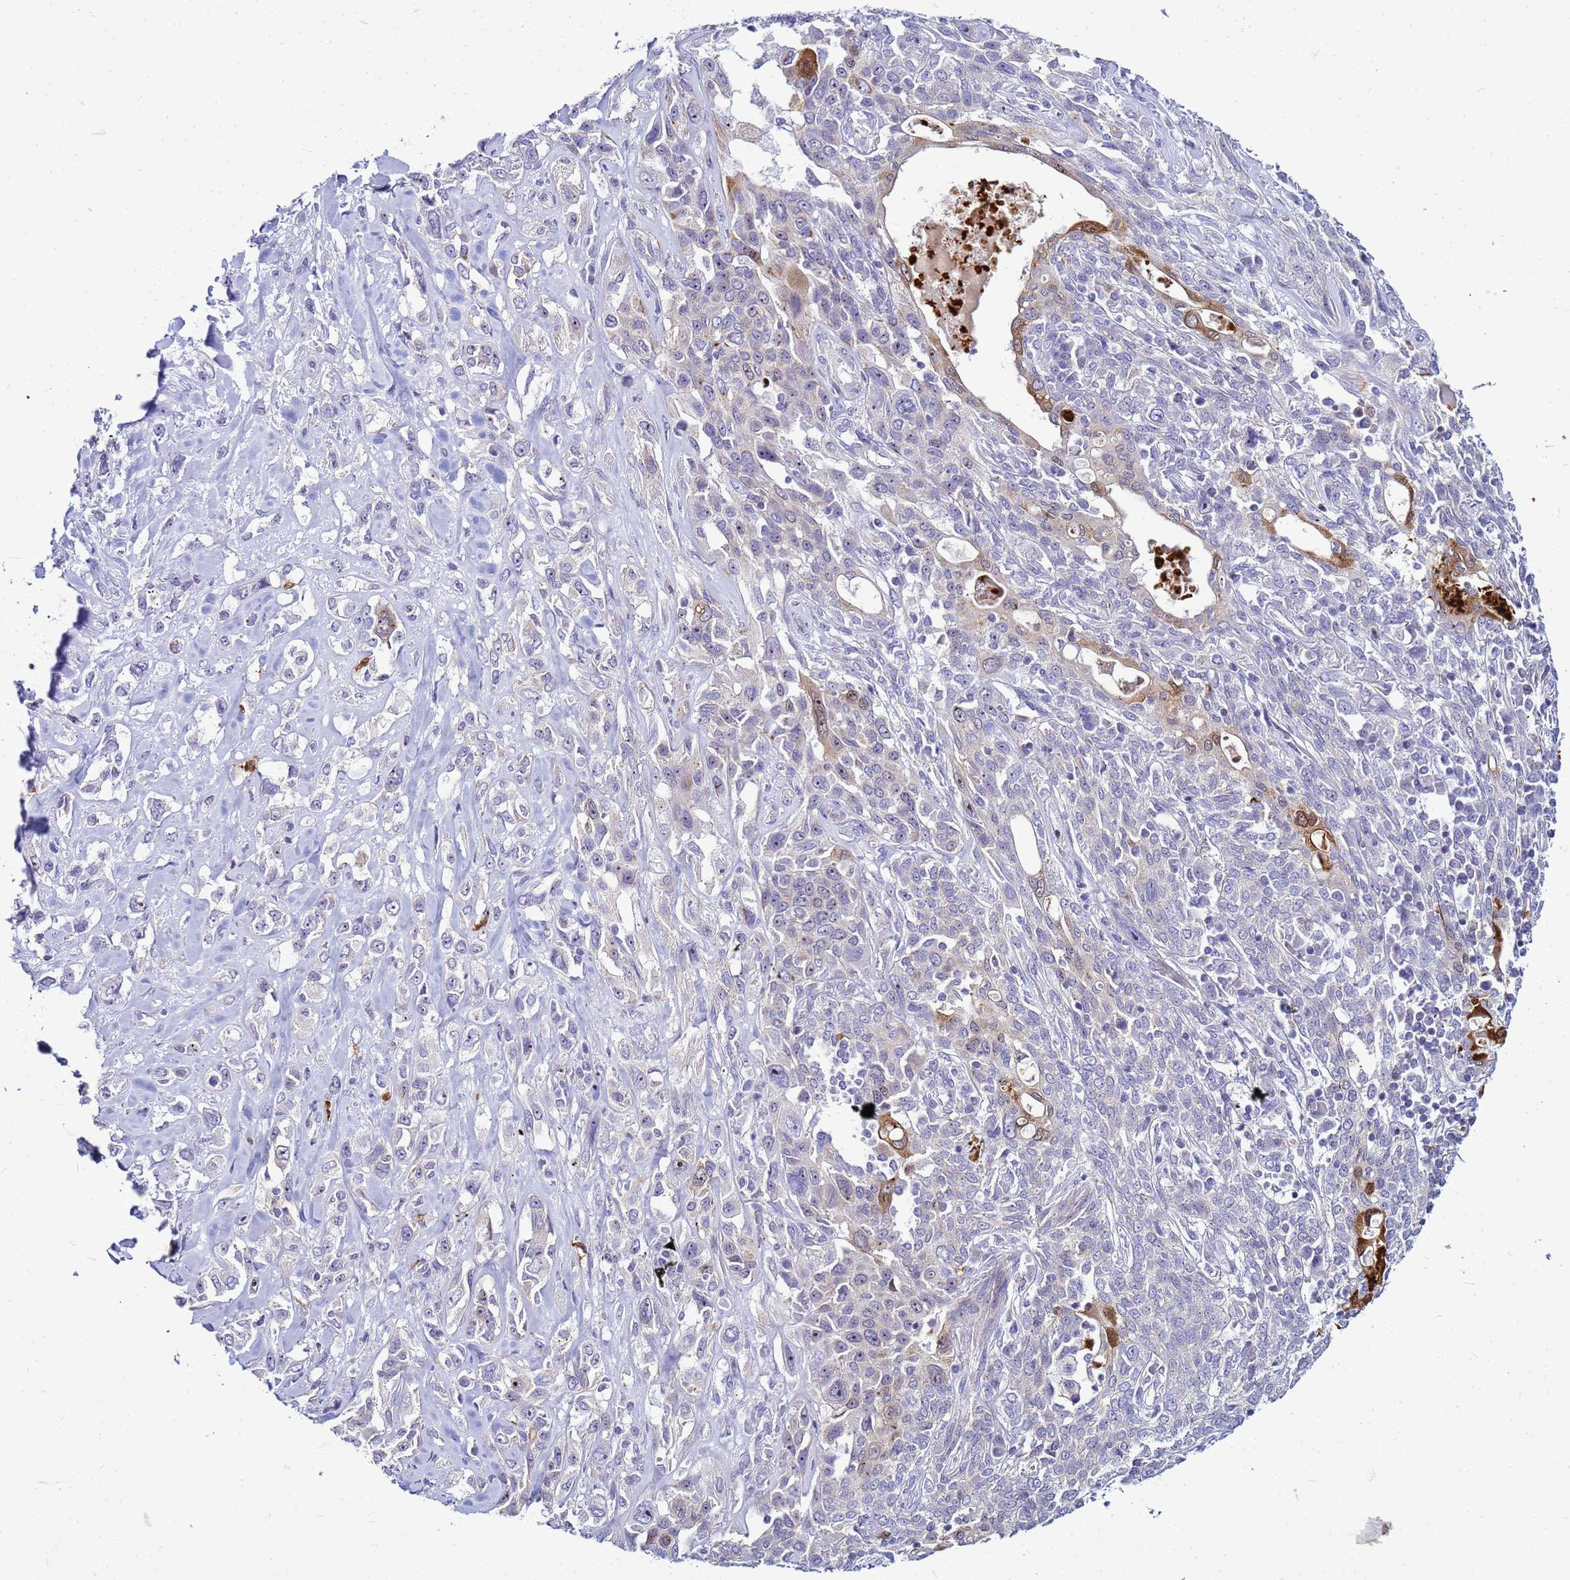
{"staining": {"intensity": "moderate", "quantity": "<25%", "location": "cytoplasmic/membranous"}, "tissue": "lung cancer", "cell_type": "Tumor cells", "image_type": "cancer", "snomed": [{"axis": "morphology", "description": "Squamous cell carcinoma, NOS"}, {"axis": "topography", "description": "Lung"}], "caption": "Protein staining displays moderate cytoplasmic/membranous expression in approximately <25% of tumor cells in lung cancer.", "gene": "VPS4B", "patient": {"sex": "female", "age": 70}}